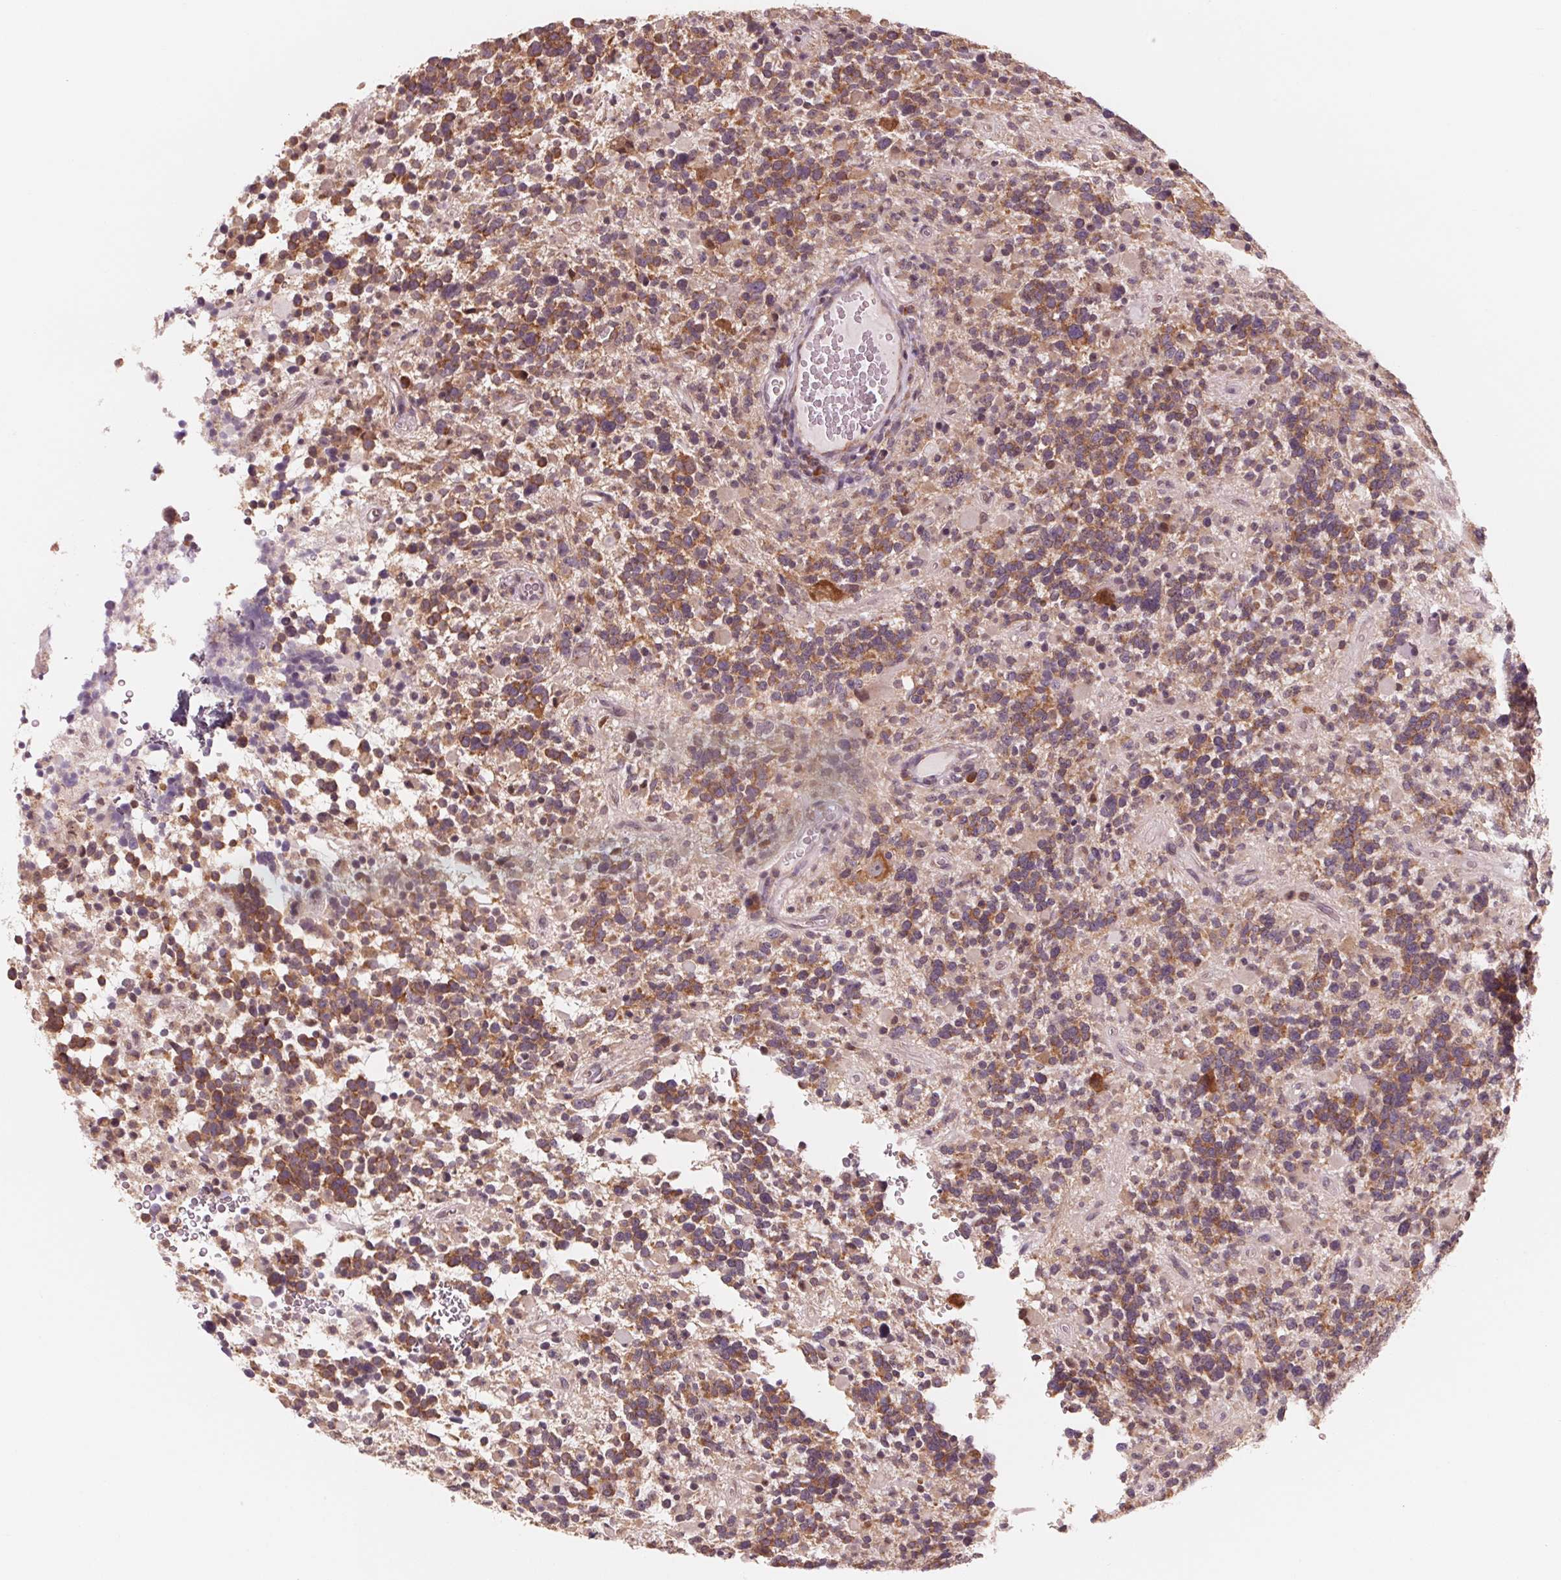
{"staining": {"intensity": "moderate", "quantity": ">75%", "location": "cytoplasmic/membranous"}, "tissue": "glioma", "cell_type": "Tumor cells", "image_type": "cancer", "snomed": [{"axis": "morphology", "description": "Glioma, malignant, High grade"}, {"axis": "topography", "description": "Brain"}], "caption": "High-power microscopy captured an immunohistochemistry image of malignant glioma (high-grade), revealing moderate cytoplasmic/membranous expression in approximately >75% of tumor cells.", "gene": "GIGYF2", "patient": {"sex": "female", "age": 40}}